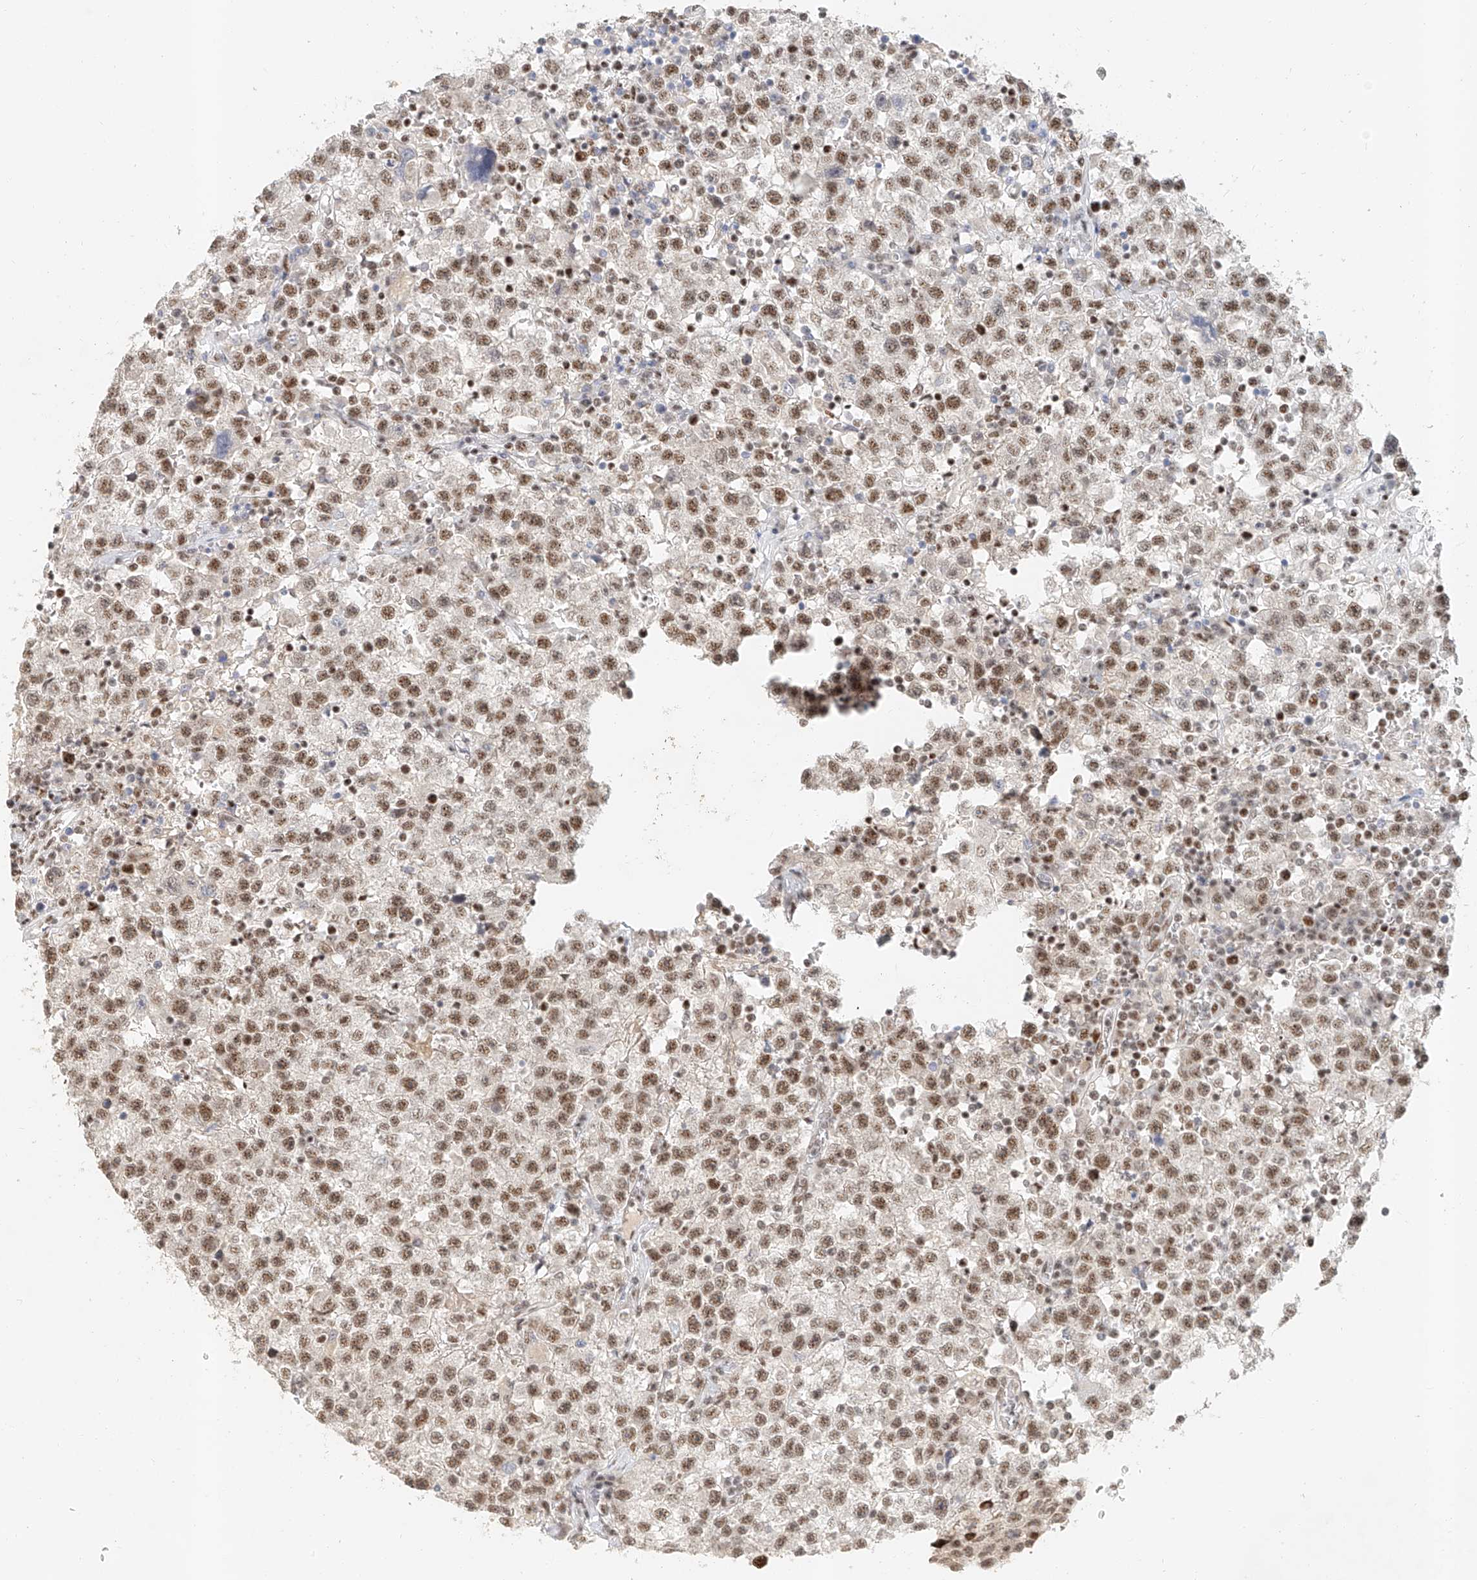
{"staining": {"intensity": "moderate", "quantity": ">75%", "location": "nuclear"}, "tissue": "testis cancer", "cell_type": "Tumor cells", "image_type": "cancer", "snomed": [{"axis": "morphology", "description": "Seminoma, NOS"}, {"axis": "topography", "description": "Testis"}], "caption": "Immunohistochemical staining of seminoma (testis) demonstrates moderate nuclear protein expression in about >75% of tumor cells.", "gene": "CXorf58", "patient": {"sex": "male", "age": 22}}